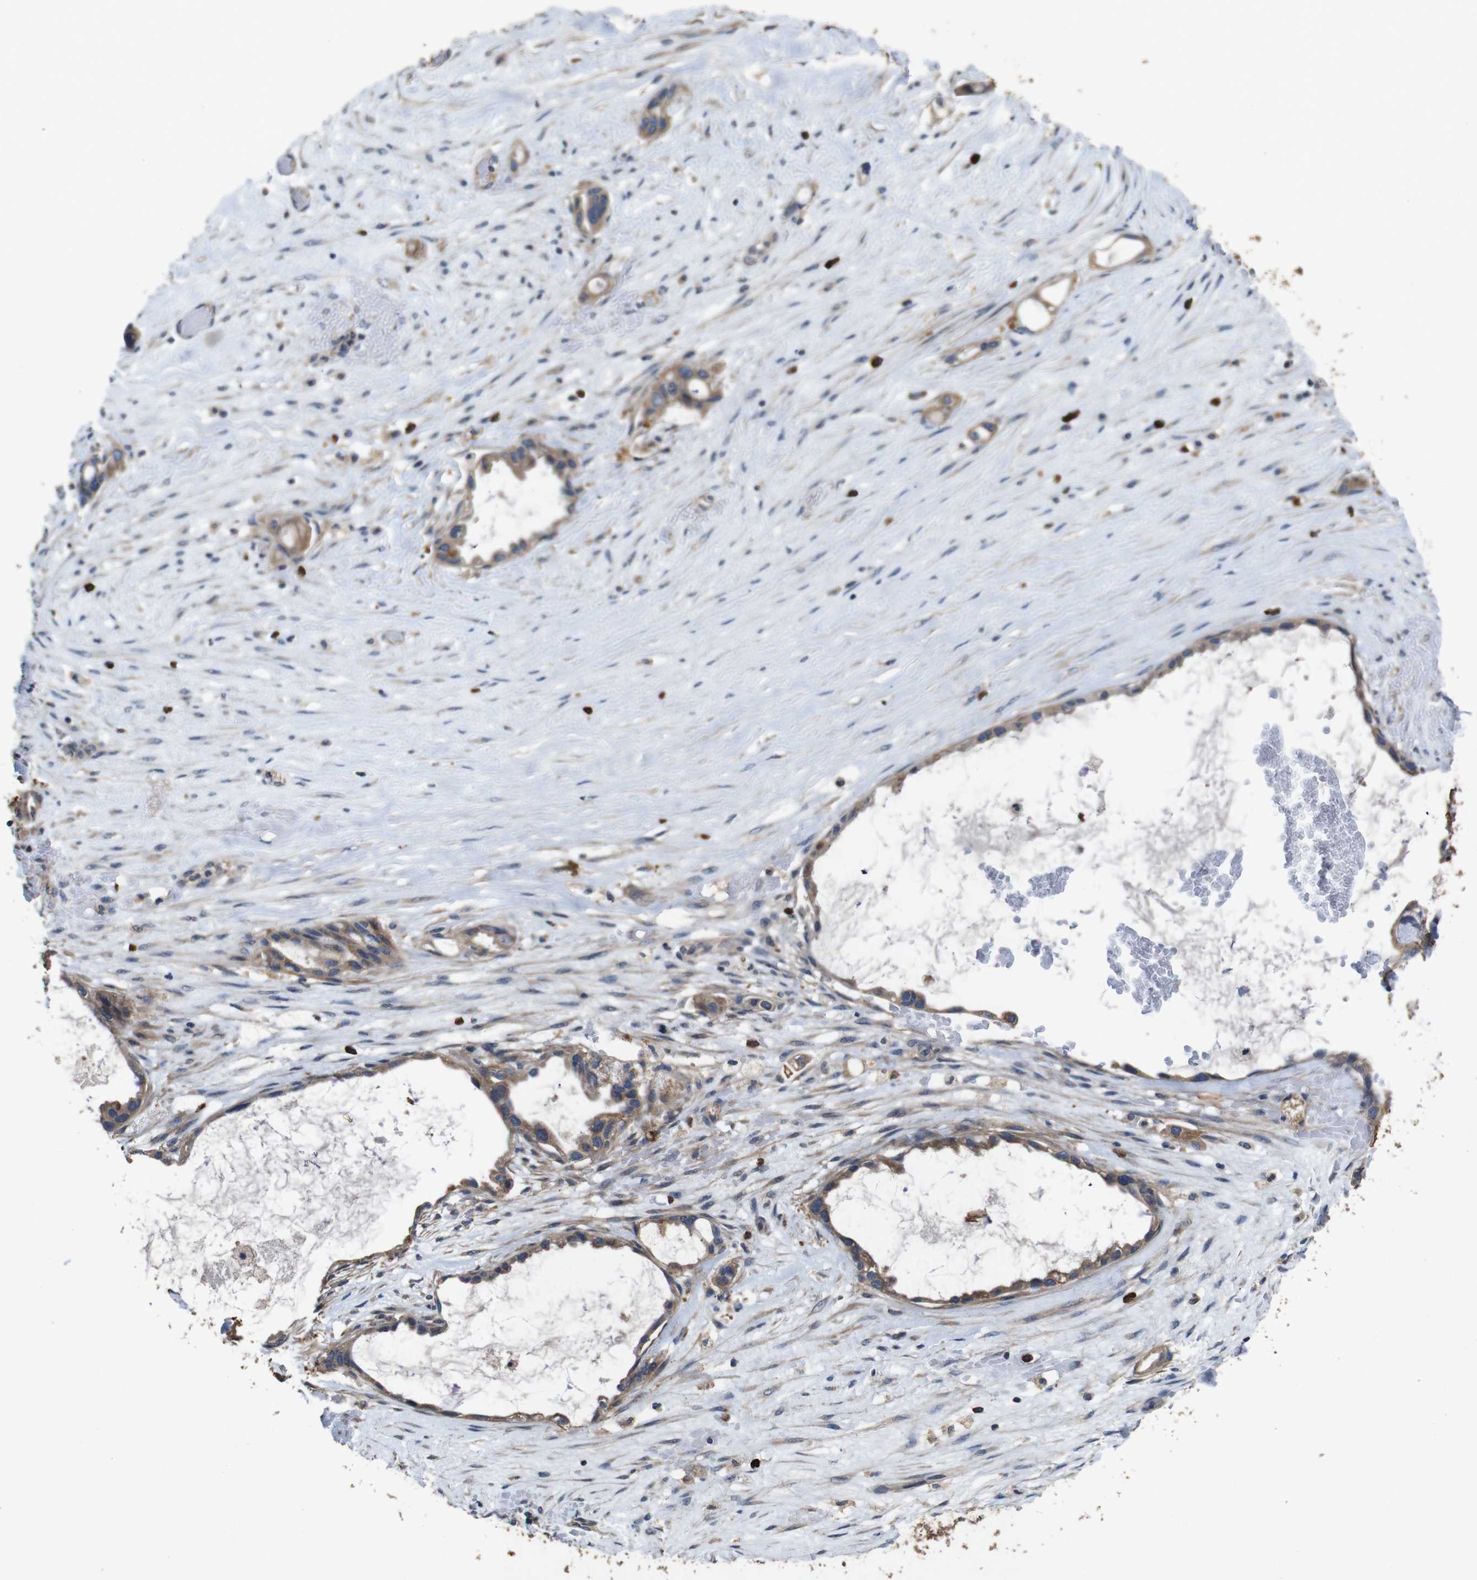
{"staining": {"intensity": "moderate", "quantity": ">75%", "location": "cytoplasmic/membranous"}, "tissue": "liver cancer", "cell_type": "Tumor cells", "image_type": "cancer", "snomed": [{"axis": "morphology", "description": "Cholangiocarcinoma"}, {"axis": "topography", "description": "Liver"}], "caption": "Immunohistochemistry of human liver cancer (cholangiocarcinoma) displays medium levels of moderate cytoplasmic/membranous positivity in about >75% of tumor cells.", "gene": "GLIPR1", "patient": {"sex": "female", "age": 65}}